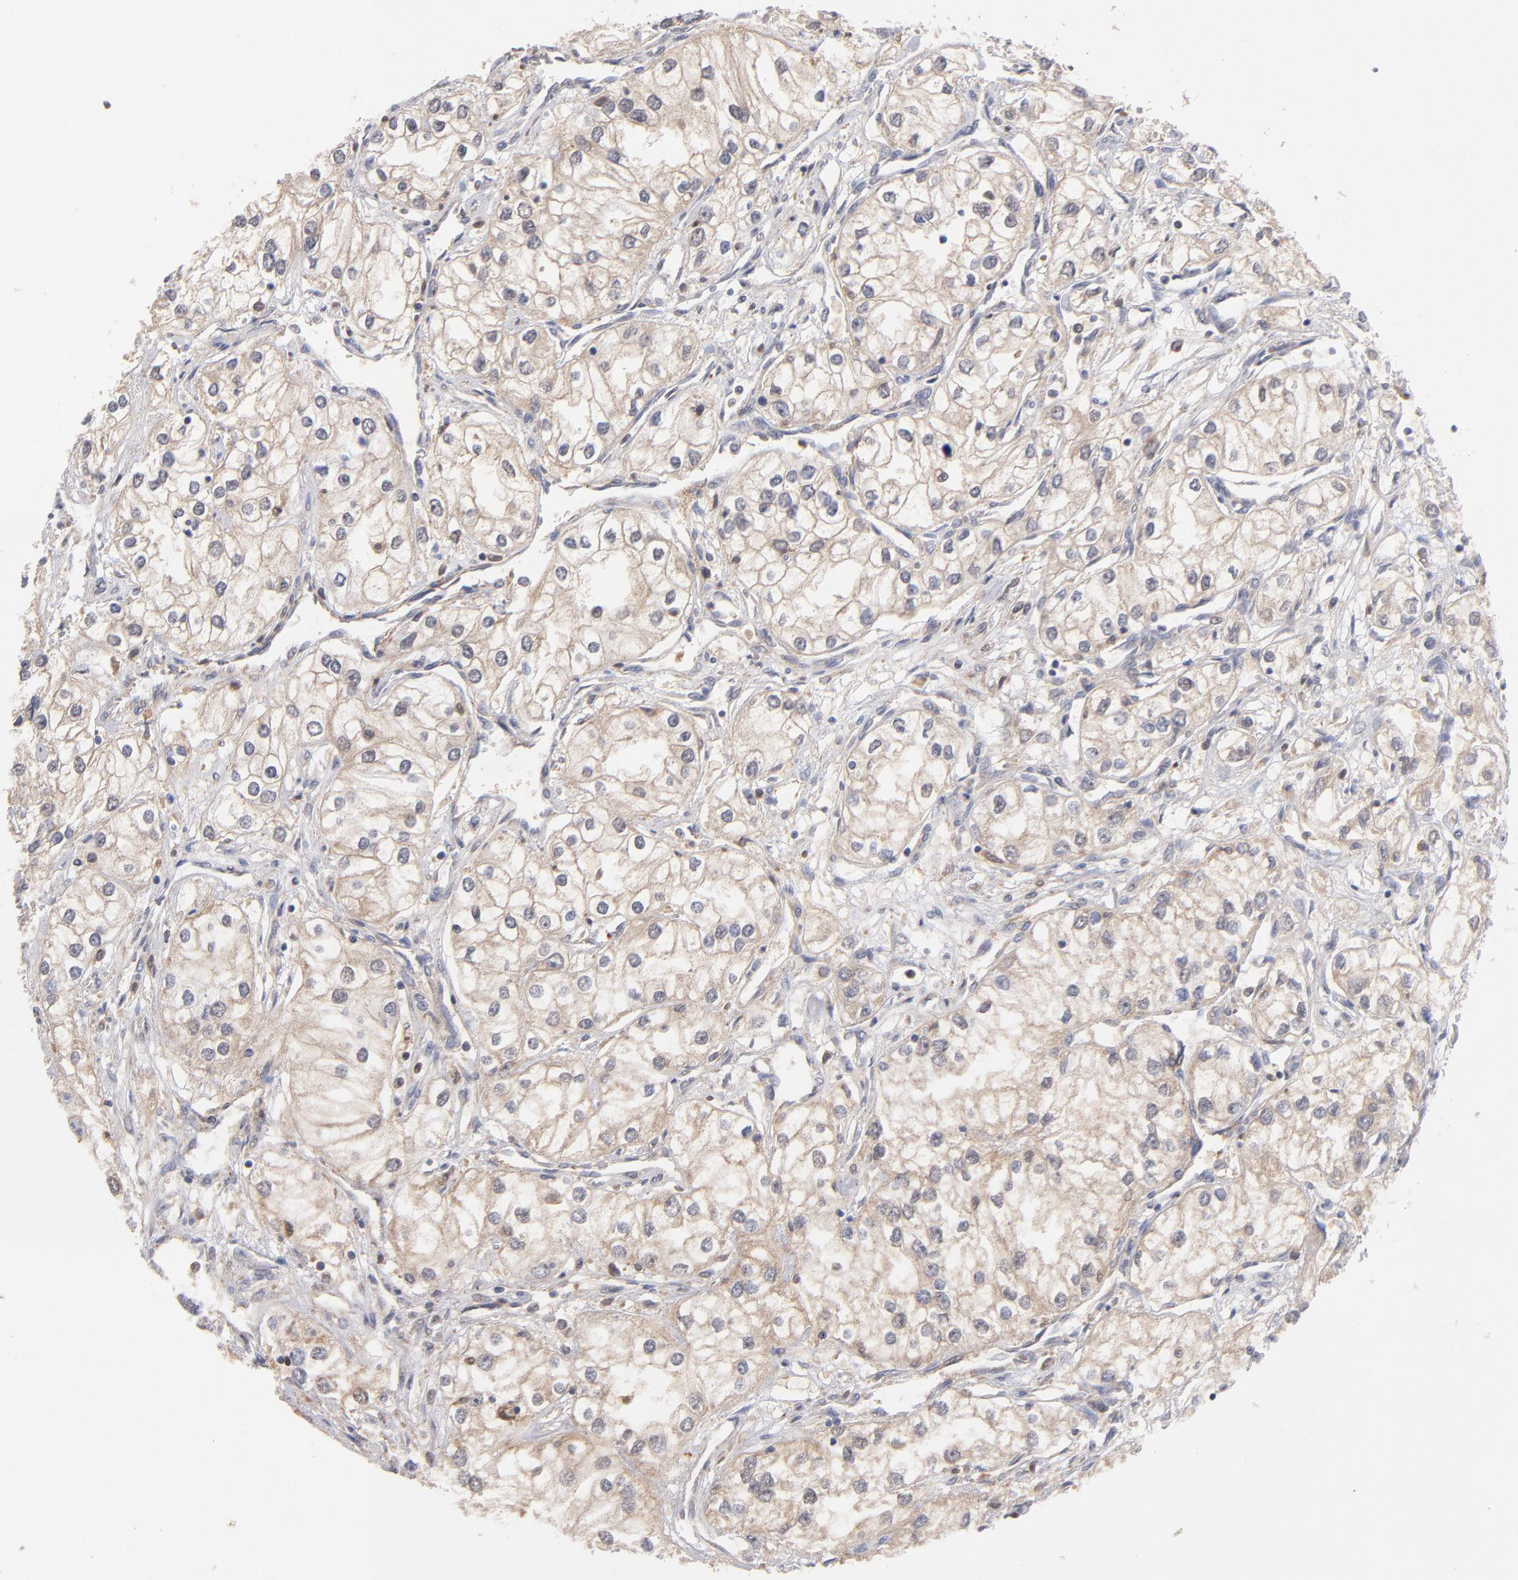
{"staining": {"intensity": "moderate", "quantity": ">75%", "location": "cytoplasmic/membranous"}, "tissue": "renal cancer", "cell_type": "Tumor cells", "image_type": "cancer", "snomed": [{"axis": "morphology", "description": "Adenocarcinoma, NOS"}, {"axis": "topography", "description": "Kidney"}], "caption": "Moderate cytoplasmic/membranous staining is seen in about >75% of tumor cells in renal cancer (adenocarcinoma).", "gene": "GMFG", "patient": {"sex": "male", "age": 57}}